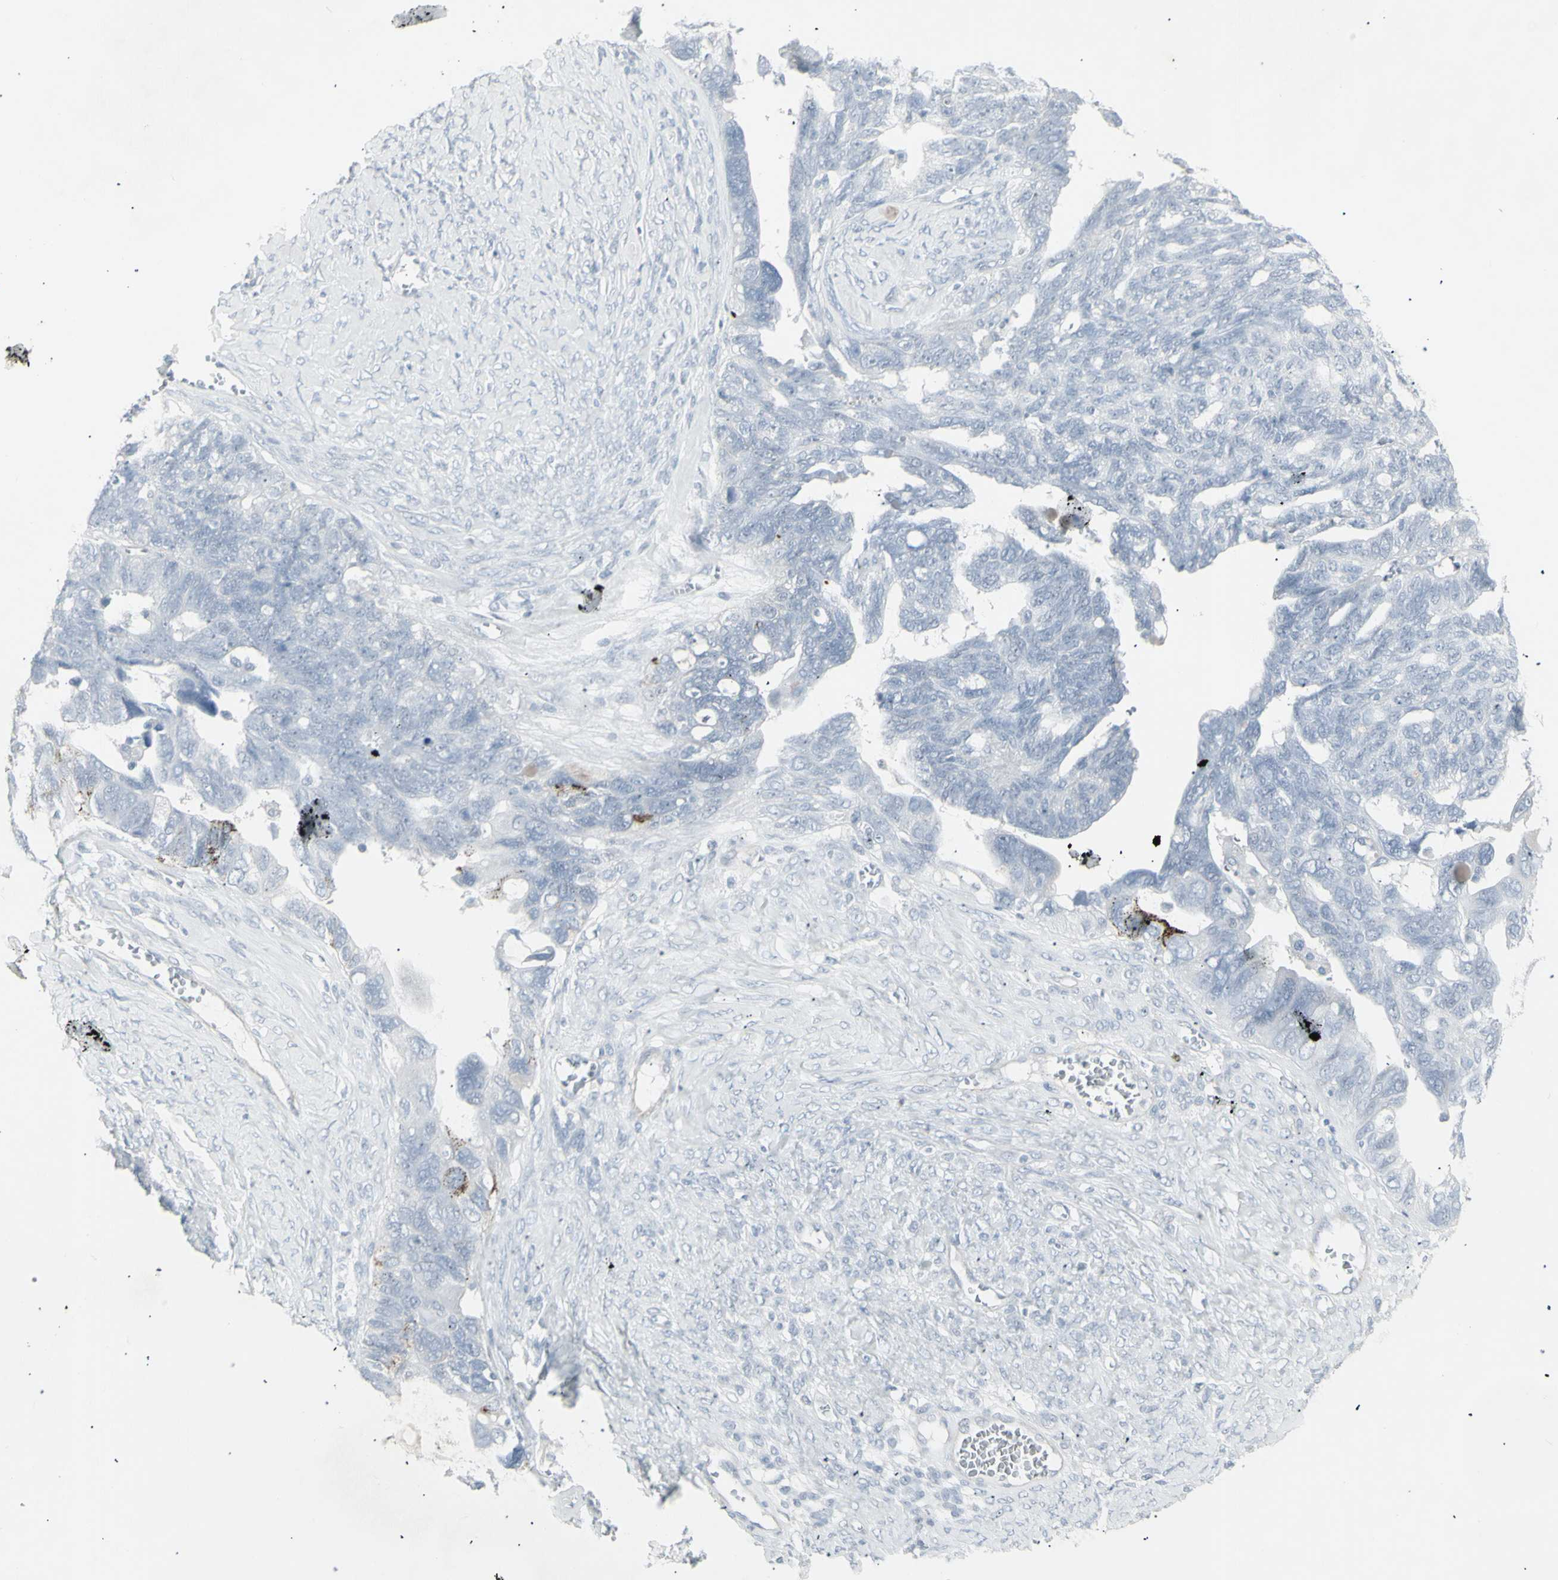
{"staining": {"intensity": "negative", "quantity": "none", "location": "none"}, "tissue": "ovarian cancer", "cell_type": "Tumor cells", "image_type": "cancer", "snomed": [{"axis": "morphology", "description": "Cystadenocarcinoma, serous, NOS"}, {"axis": "topography", "description": "Ovary"}], "caption": "Human serous cystadenocarcinoma (ovarian) stained for a protein using IHC demonstrates no positivity in tumor cells.", "gene": "YBX2", "patient": {"sex": "female", "age": 79}}